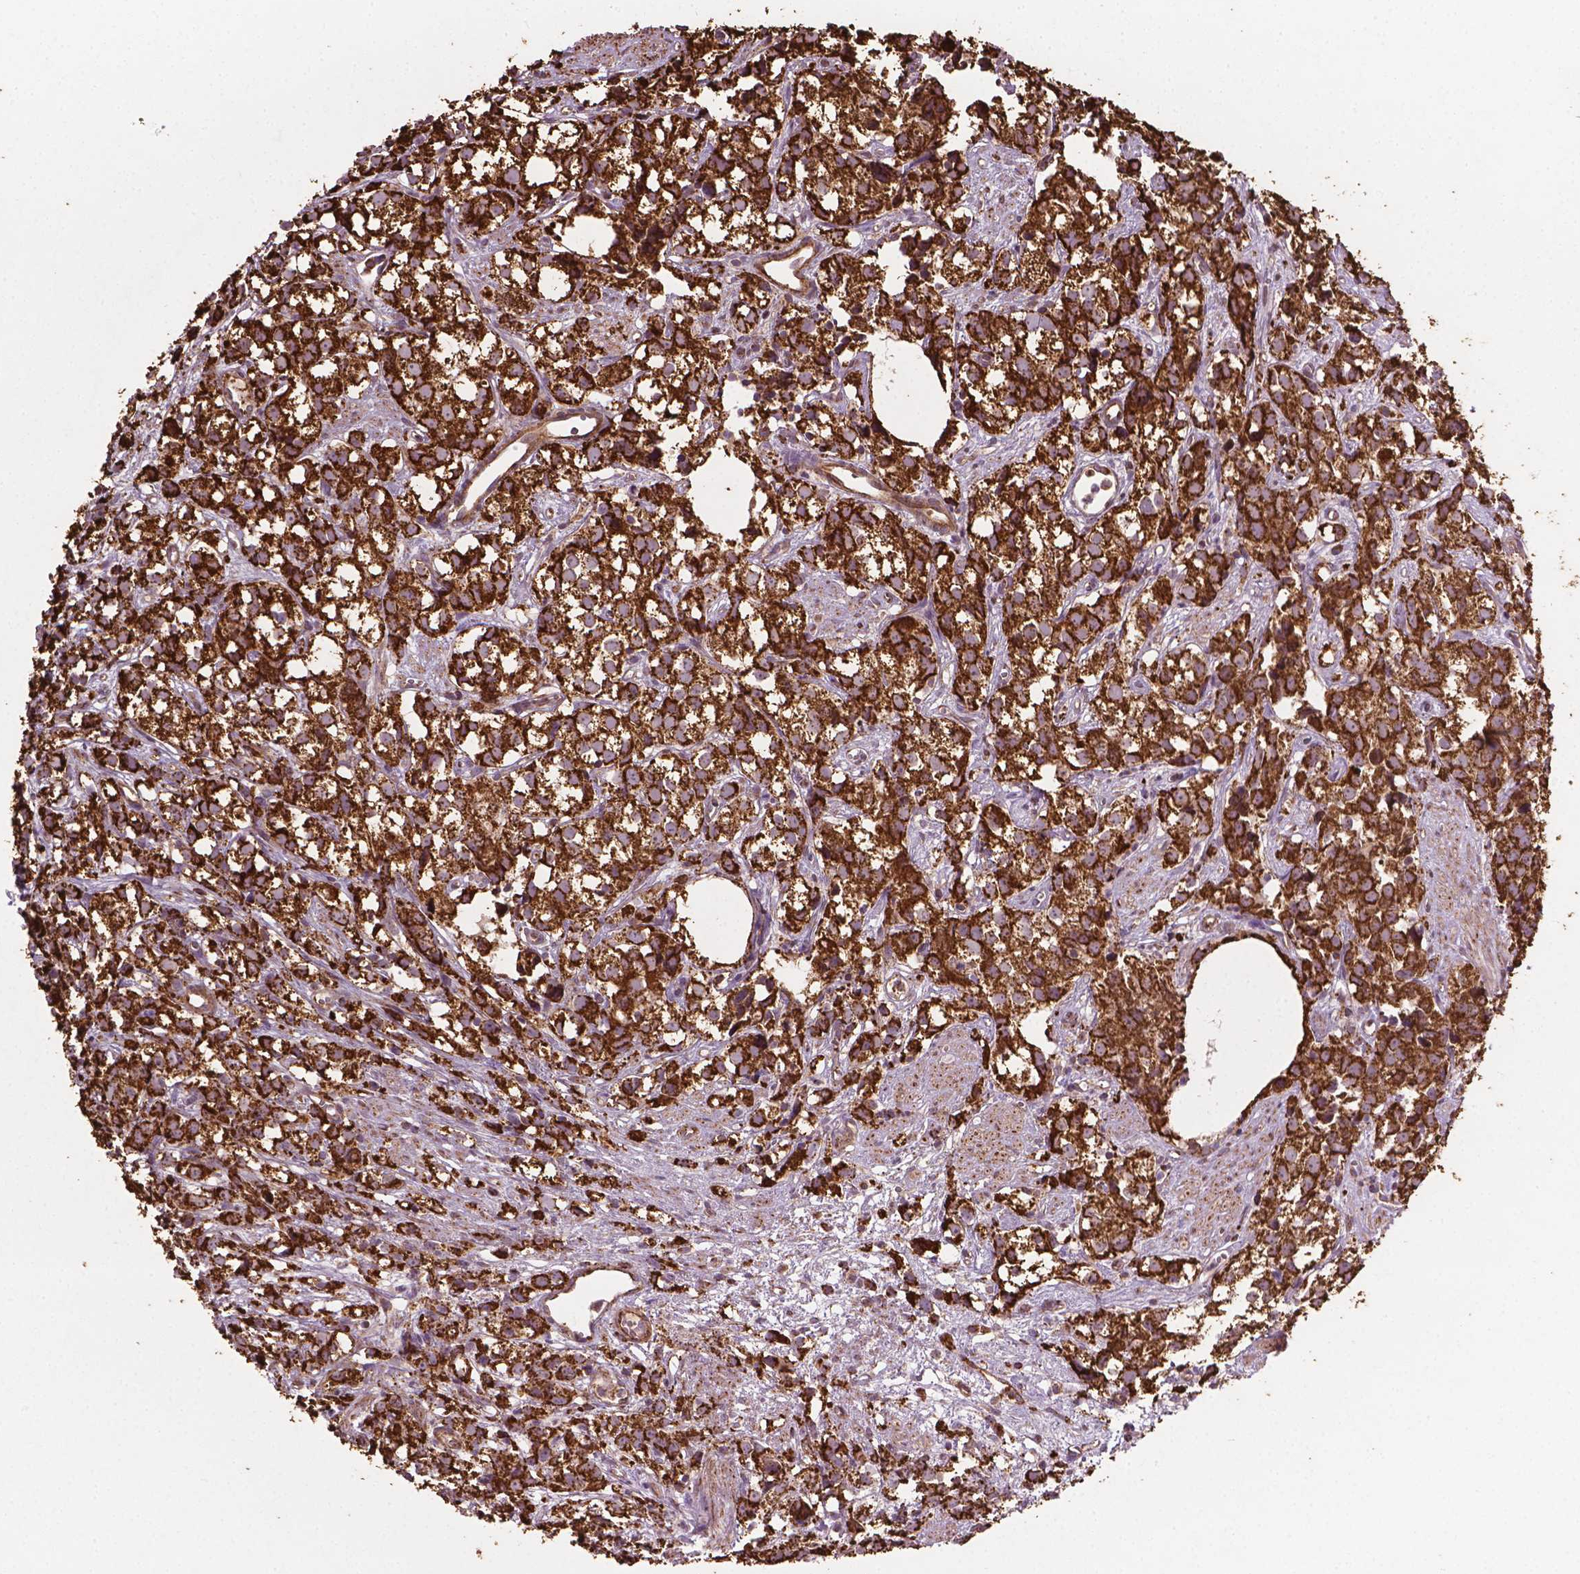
{"staining": {"intensity": "strong", "quantity": ">75%", "location": "cytoplasmic/membranous"}, "tissue": "prostate cancer", "cell_type": "Tumor cells", "image_type": "cancer", "snomed": [{"axis": "morphology", "description": "Adenocarcinoma, High grade"}, {"axis": "topography", "description": "Prostate"}], "caption": "Adenocarcinoma (high-grade) (prostate) was stained to show a protein in brown. There is high levels of strong cytoplasmic/membranous positivity in about >75% of tumor cells.", "gene": "HS3ST3A1", "patient": {"sex": "male", "age": 68}}